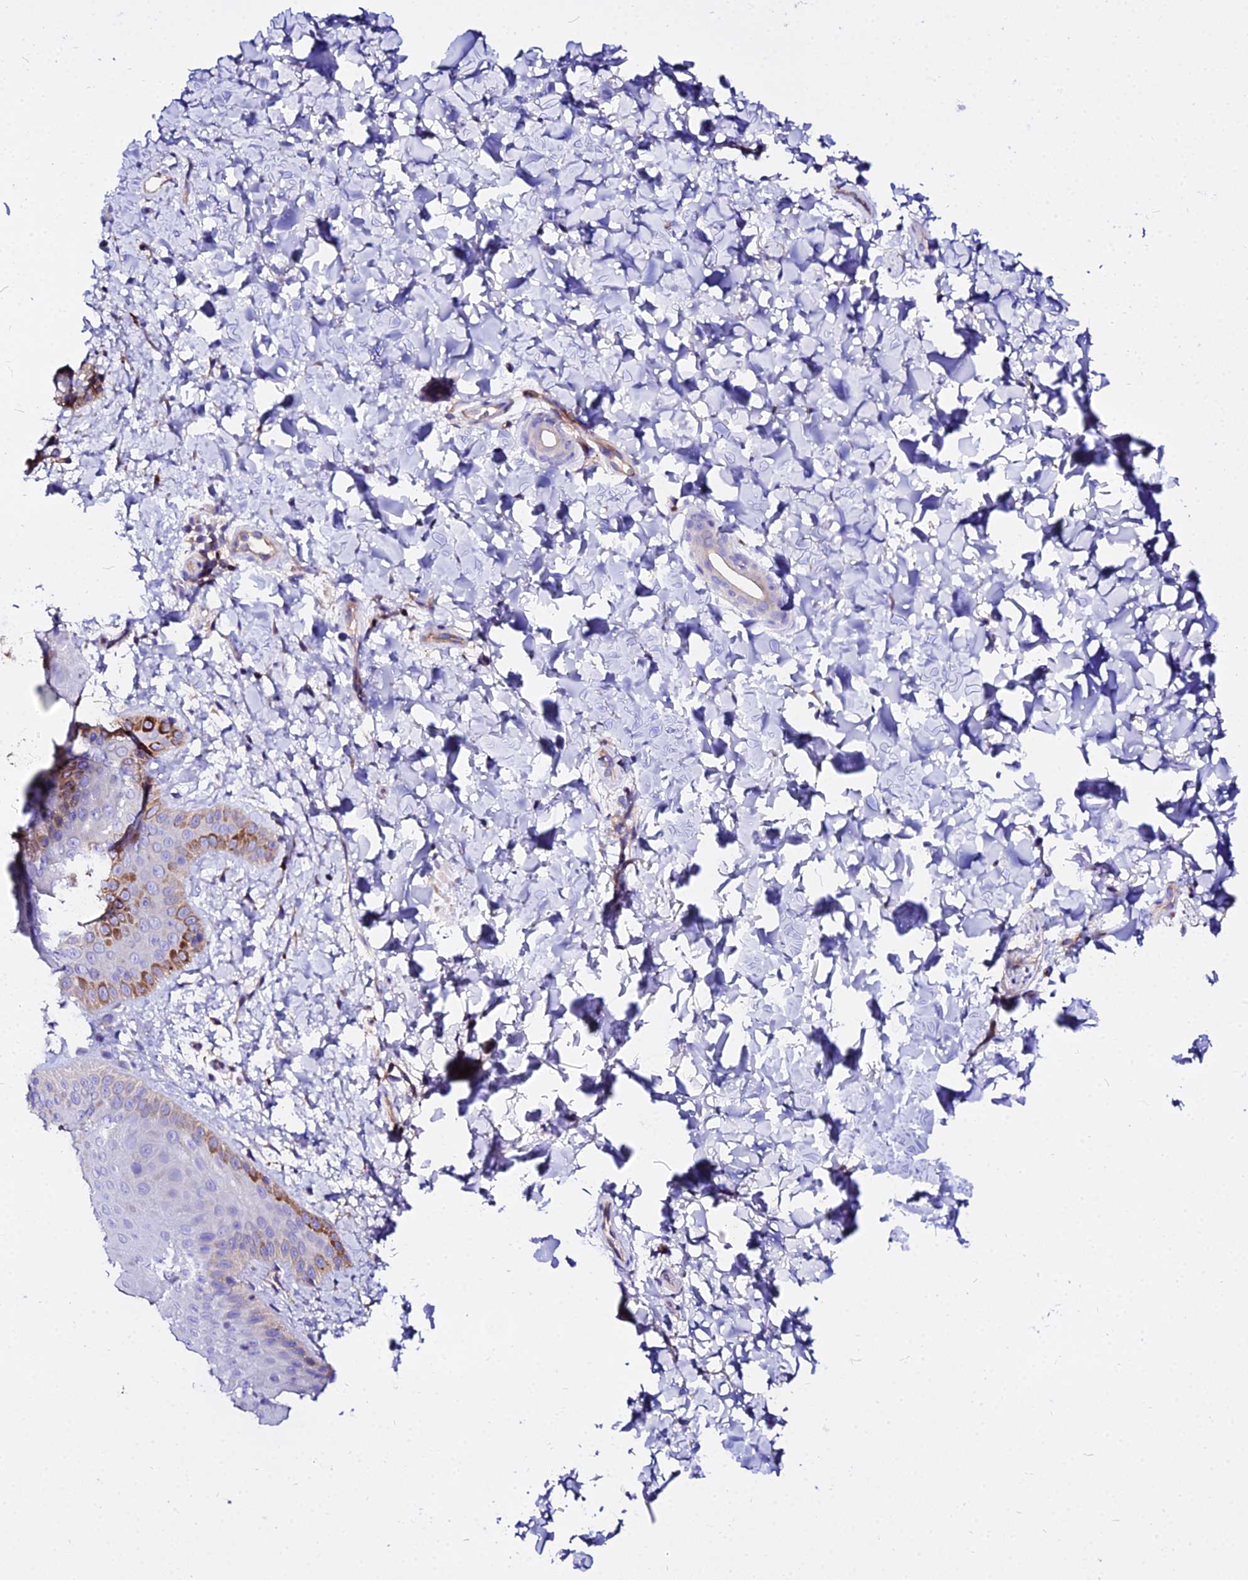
{"staining": {"intensity": "strong", "quantity": "<25%", "location": "cytoplasmic/membranous"}, "tissue": "skin", "cell_type": "Epidermal cells", "image_type": "normal", "snomed": [{"axis": "morphology", "description": "Normal tissue, NOS"}, {"axis": "morphology", "description": "Neoplasm, malignant, NOS"}, {"axis": "topography", "description": "Anal"}], "caption": "Protein analysis of benign skin shows strong cytoplasmic/membranous positivity in about <25% of epidermal cells. Using DAB (brown) and hematoxylin (blue) stains, captured at high magnification using brightfield microscopy.", "gene": "DAW1", "patient": {"sex": "male", "age": 47}}